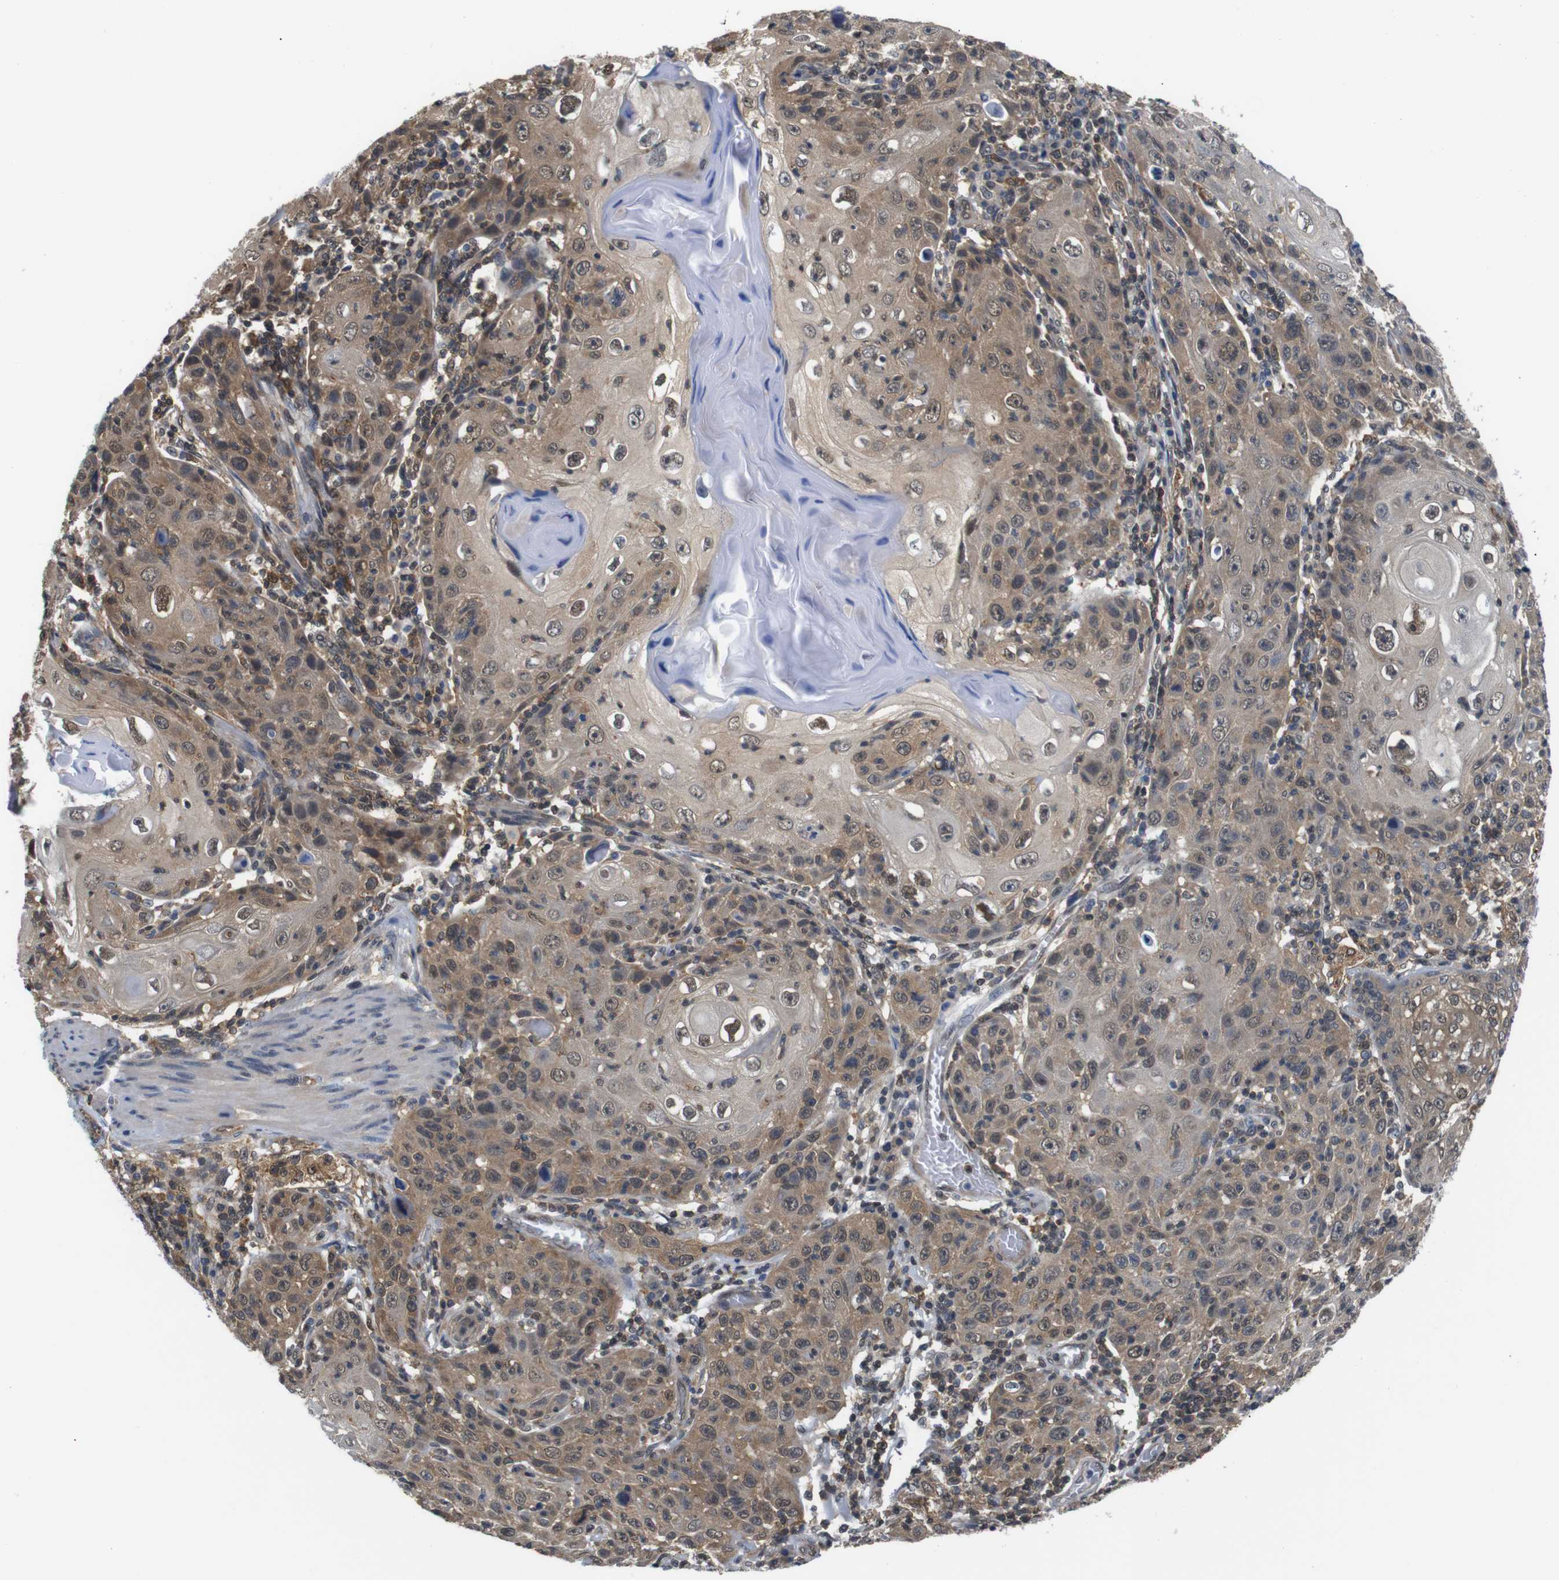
{"staining": {"intensity": "moderate", "quantity": ">75%", "location": "cytoplasmic/membranous,nuclear"}, "tissue": "skin cancer", "cell_type": "Tumor cells", "image_type": "cancer", "snomed": [{"axis": "morphology", "description": "Squamous cell carcinoma, NOS"}, {"axis": "topography", "description": "Skin"}], "caption": "Squamous cell carcinoma (skin) was stained to show a protein in brown. There is medium levels of moderate cytoplasmic/membranous and nuclear staining in about >75% of tumor cells.", "gene": "UBXN1", "patient": {"sex": "female", "age": 88}}